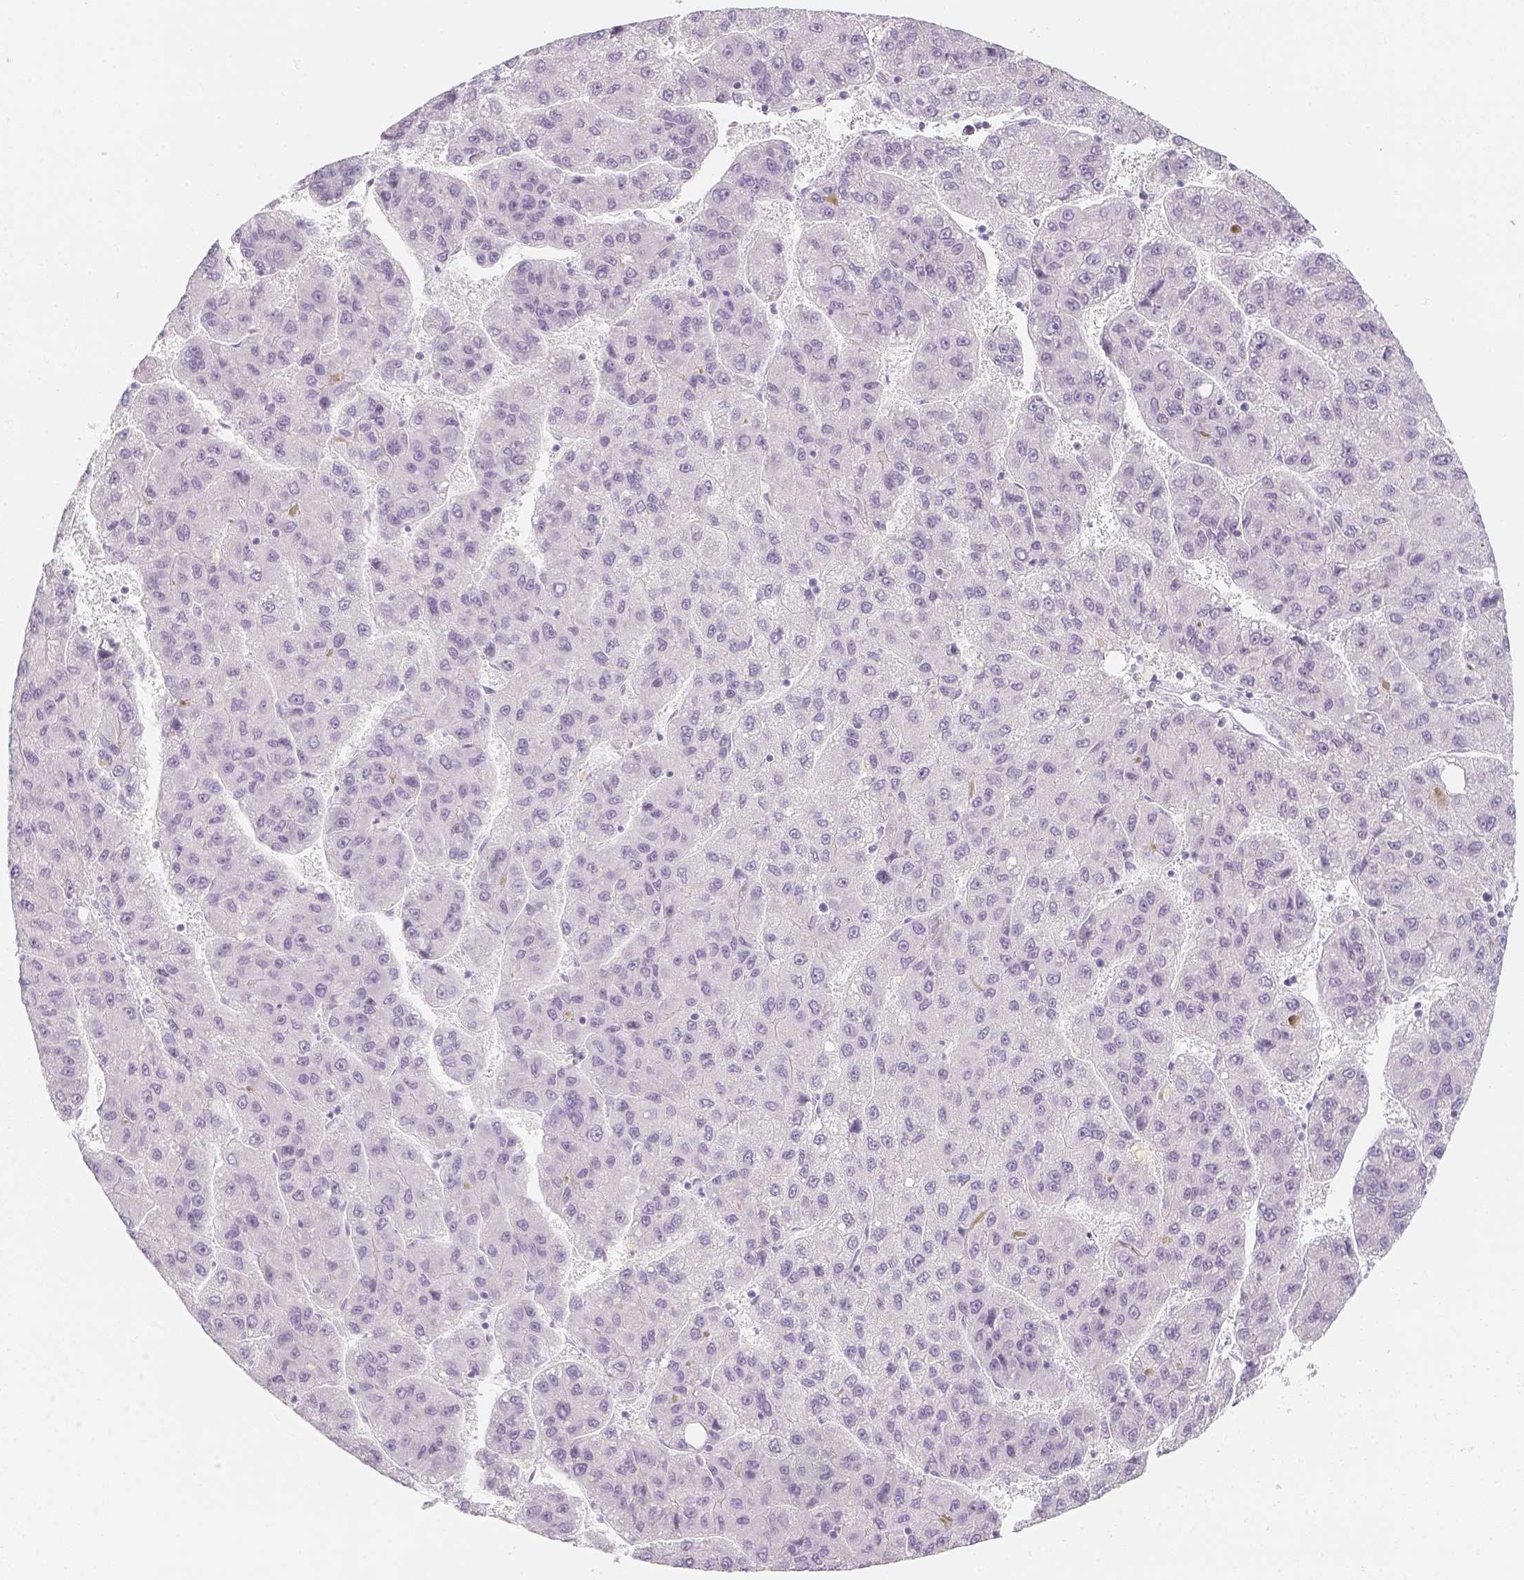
{"staining": {"intensity": "negative", "quantity": "none", "location": "none"}, "tissue": "liver cancer", "cell_type": "Tumor cells", "image_type": "cancer", "snomed": [{"axis": "morphology", "description": "Carcinoma, Hepatocellular, NOS"}, {"axis": "topography", "description": "Liver"}], "caption": "High power microscopy photomicrograph of an immunohistochemistry (IHC) image of liver cancer, revealing no significant staining in tumor cells. (DAB (3,3'-diaminobenzidine) immunohistochemistry (IHC), high magnification).", "gene": "SLC18A1", "patient": {"sex": "female", "age": 82}}